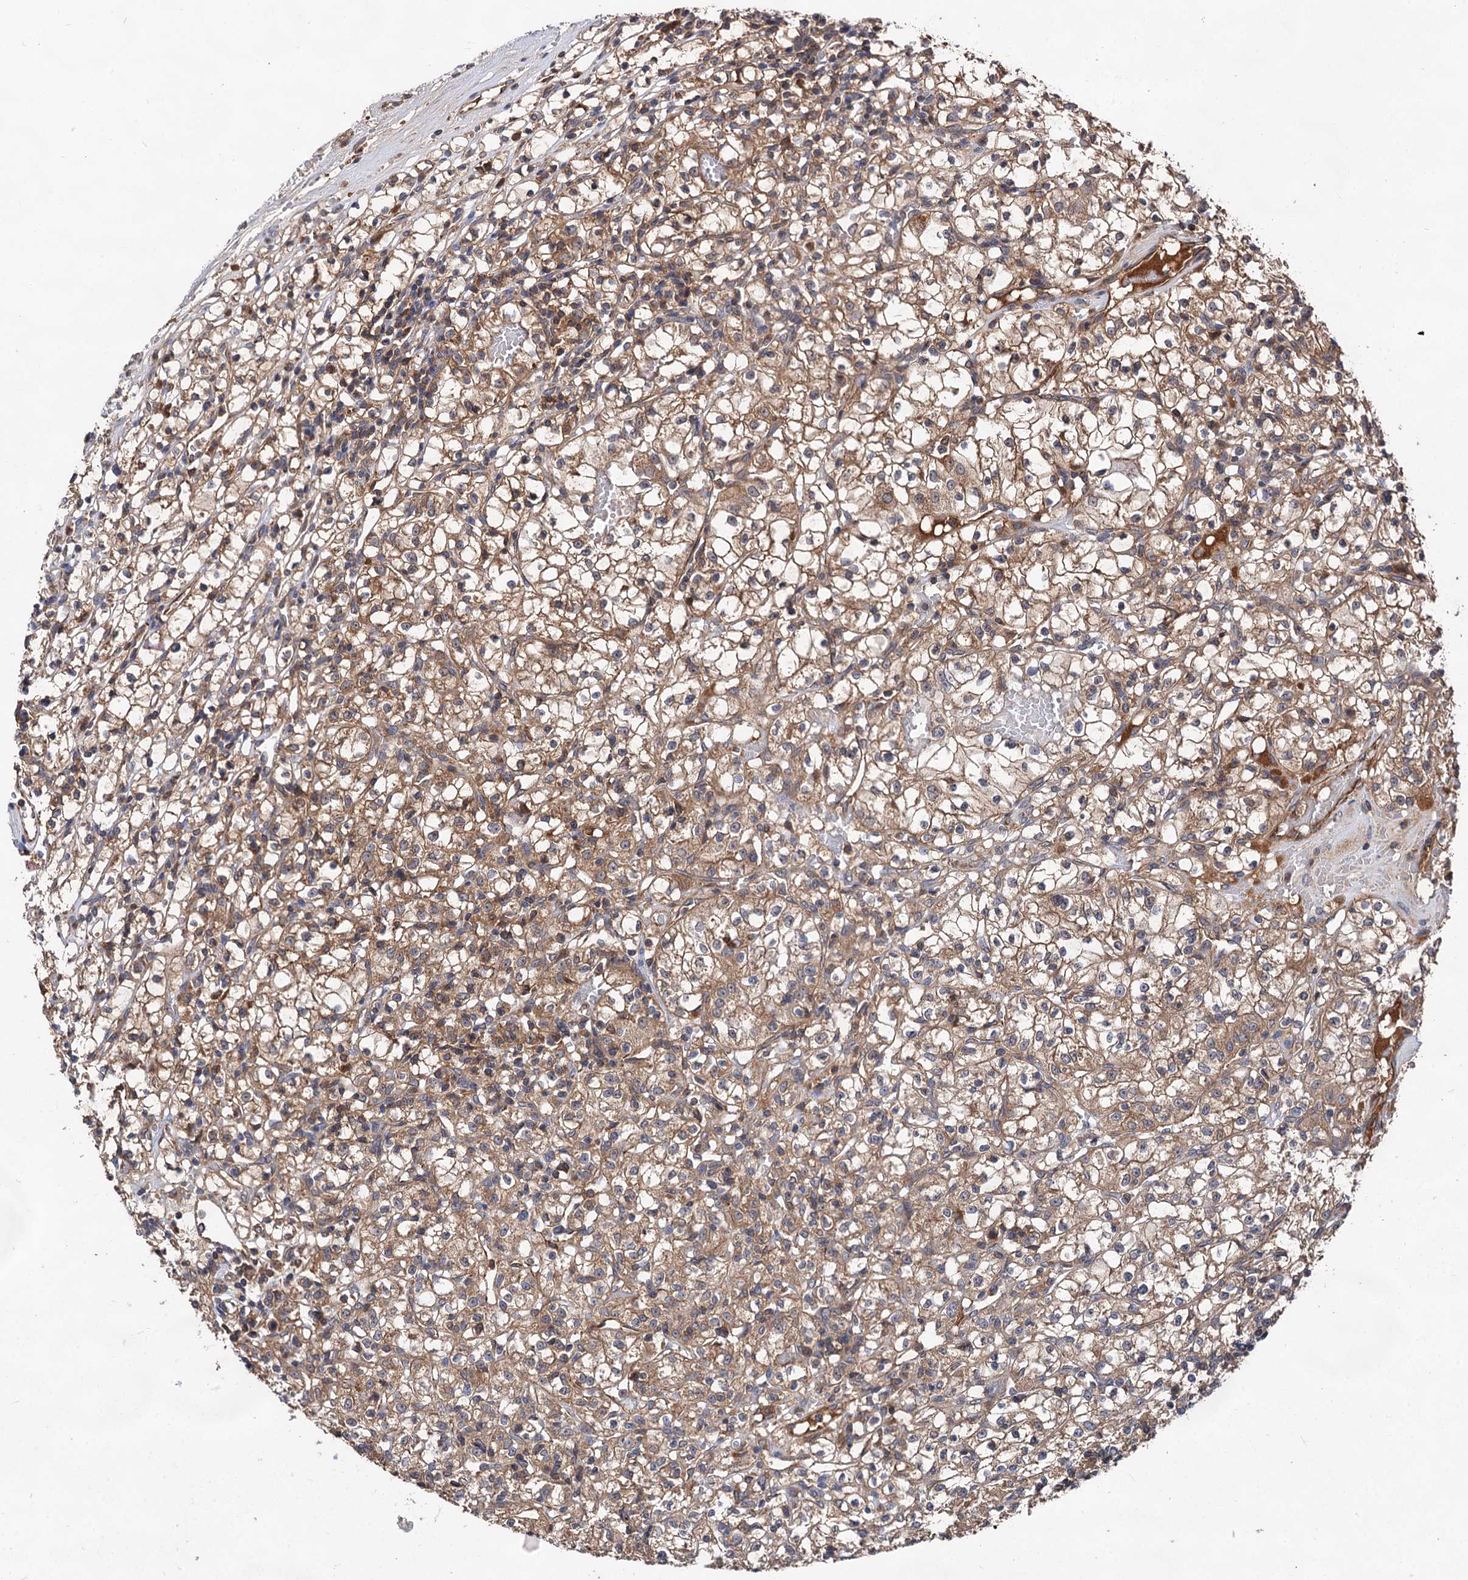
{"staining": {"intensity": "weak", "quantity": ">75%", "location": "cytoplasmic/membranous"}, "tissue": "renal cancer", "cell_type": "Tumor cells", "image_type": "cancer", "snomed": [{"axis": "morphology", "description": "Adenocarcinoma, NOS"}, {"axis": "topography", "description": "Kidney"}], "caption": "A high-resolution image shows immunohistochemistry (IHC) staining of renal cancer, which reveals weak cytoplasmic/membranous positivity in approximately >75% of tumor cells.", "gene": "TEX9", "patient": {"sex": "female", "age": 59}}